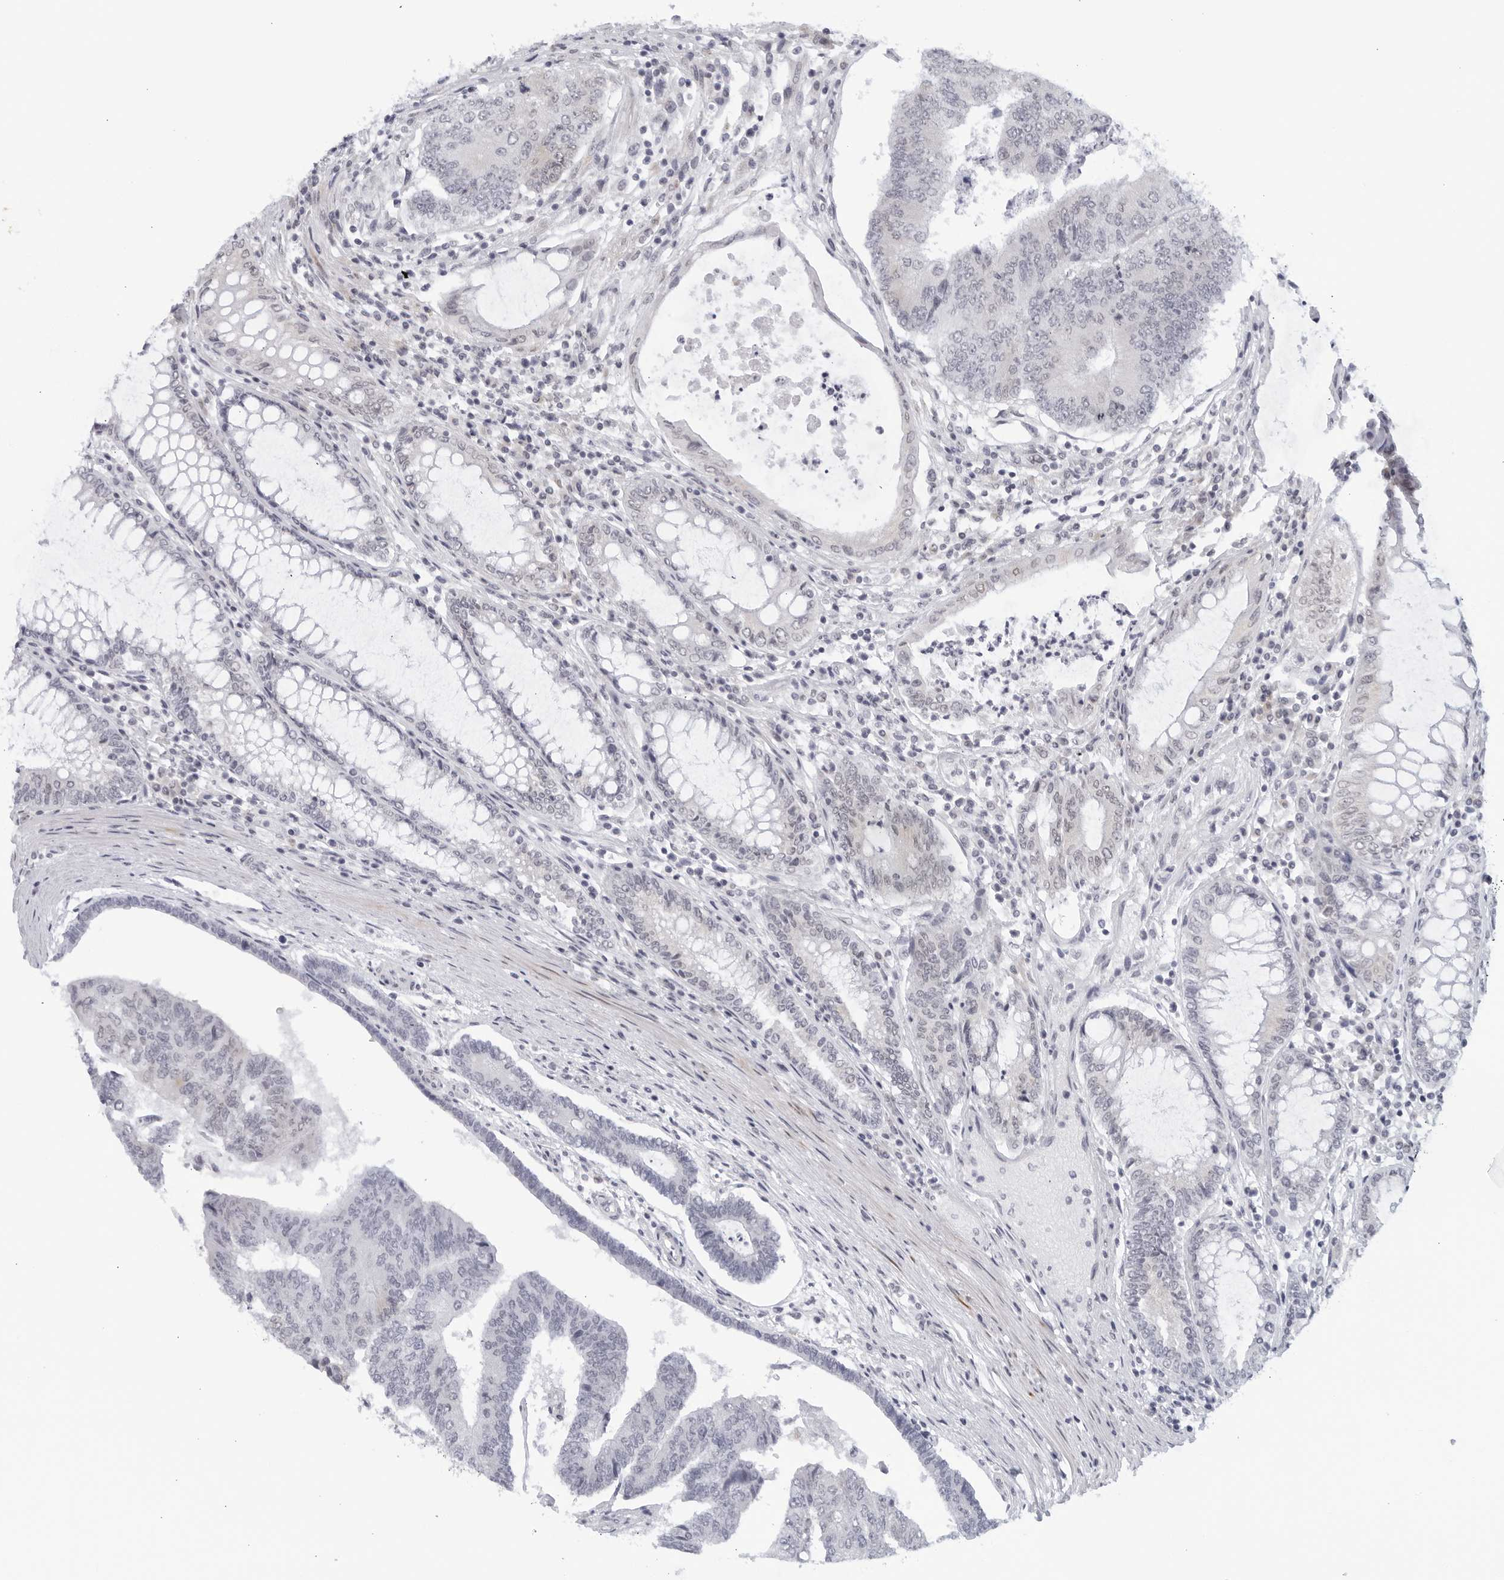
{"staining": {"intensity": "negative", "quantity": "none", "location": "none"}, "tissue": "colorectal cancer", "cell_type": "Tumor cells", "image_type": "cancer", "snomed": [{"axis": "morphology", "description": "Adenocarcinoma, NOS"}, {"axis": "topography", "description": "Colon"}], "caption": "Immunohistochemical staining of human colorectal cancer (adenocarcinoma) reveals no significant expression in tumor cells.", "gene": "WDTC1", "patient": {"sex": "female", "age": 67}}